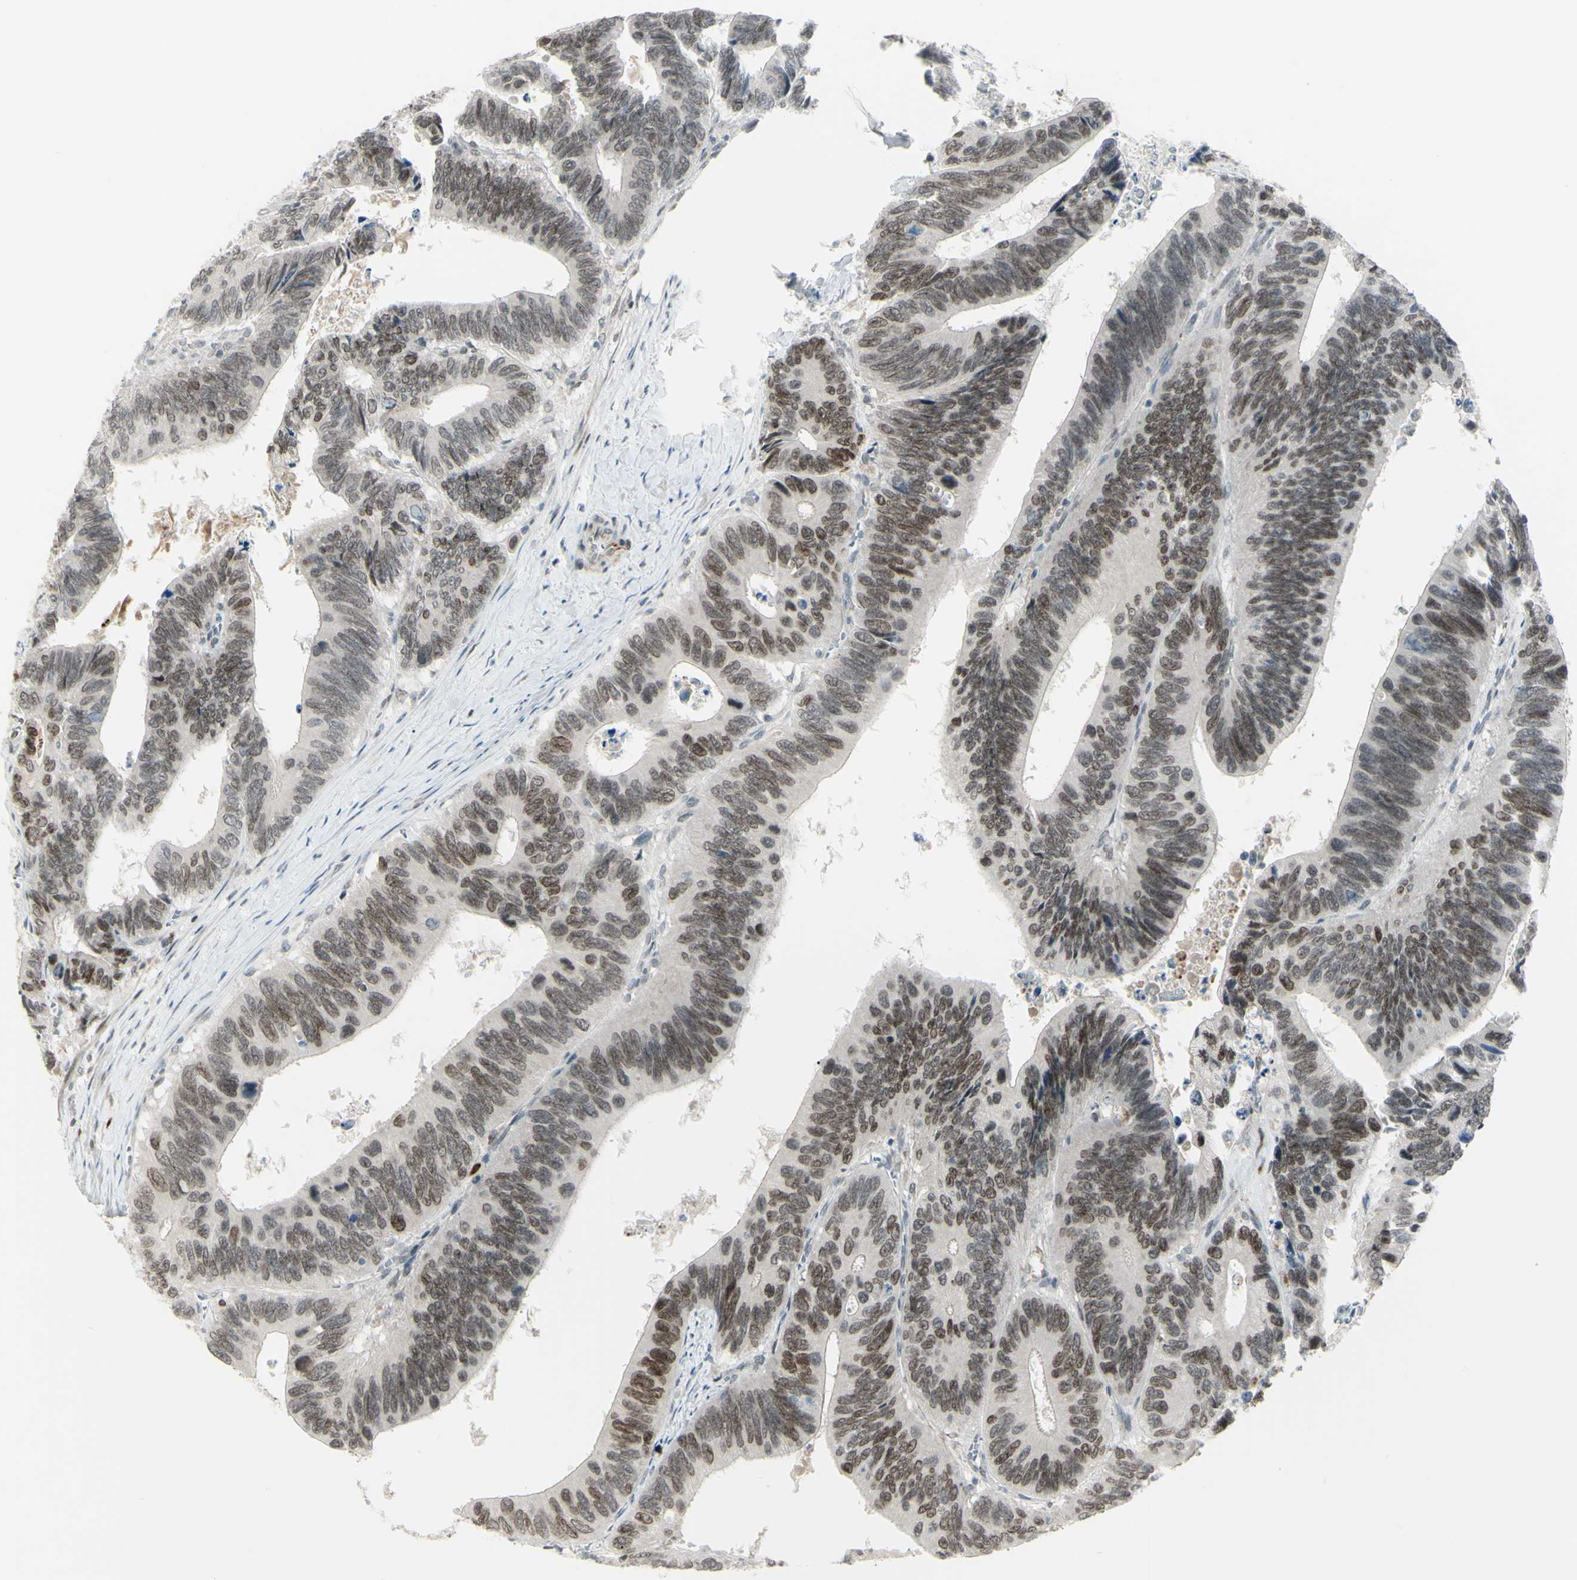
{"staining": {"intensity": "moderate", "quantity": "25%-75%", "location": "nuclear"}, "tissue": "colorectal cancer", "cell_type": "Tumor cells", "image_type": "cancer", "snomed": [{"axis": "morphology", "description": "Adenocarcinoma, NOS"}, {"axis": "topography", "description": "Colon"}], "caption": "Immunohistochemistry (IHC) histopathology image of colorectal adenocarcinoma stained for a protein (brown), which reveals medium levels of moderate nuclear positivity in approximately 25%-75% of tumor cells.", "gene": "FGFR2", "patient": {"sex": "male", "age": 72}}